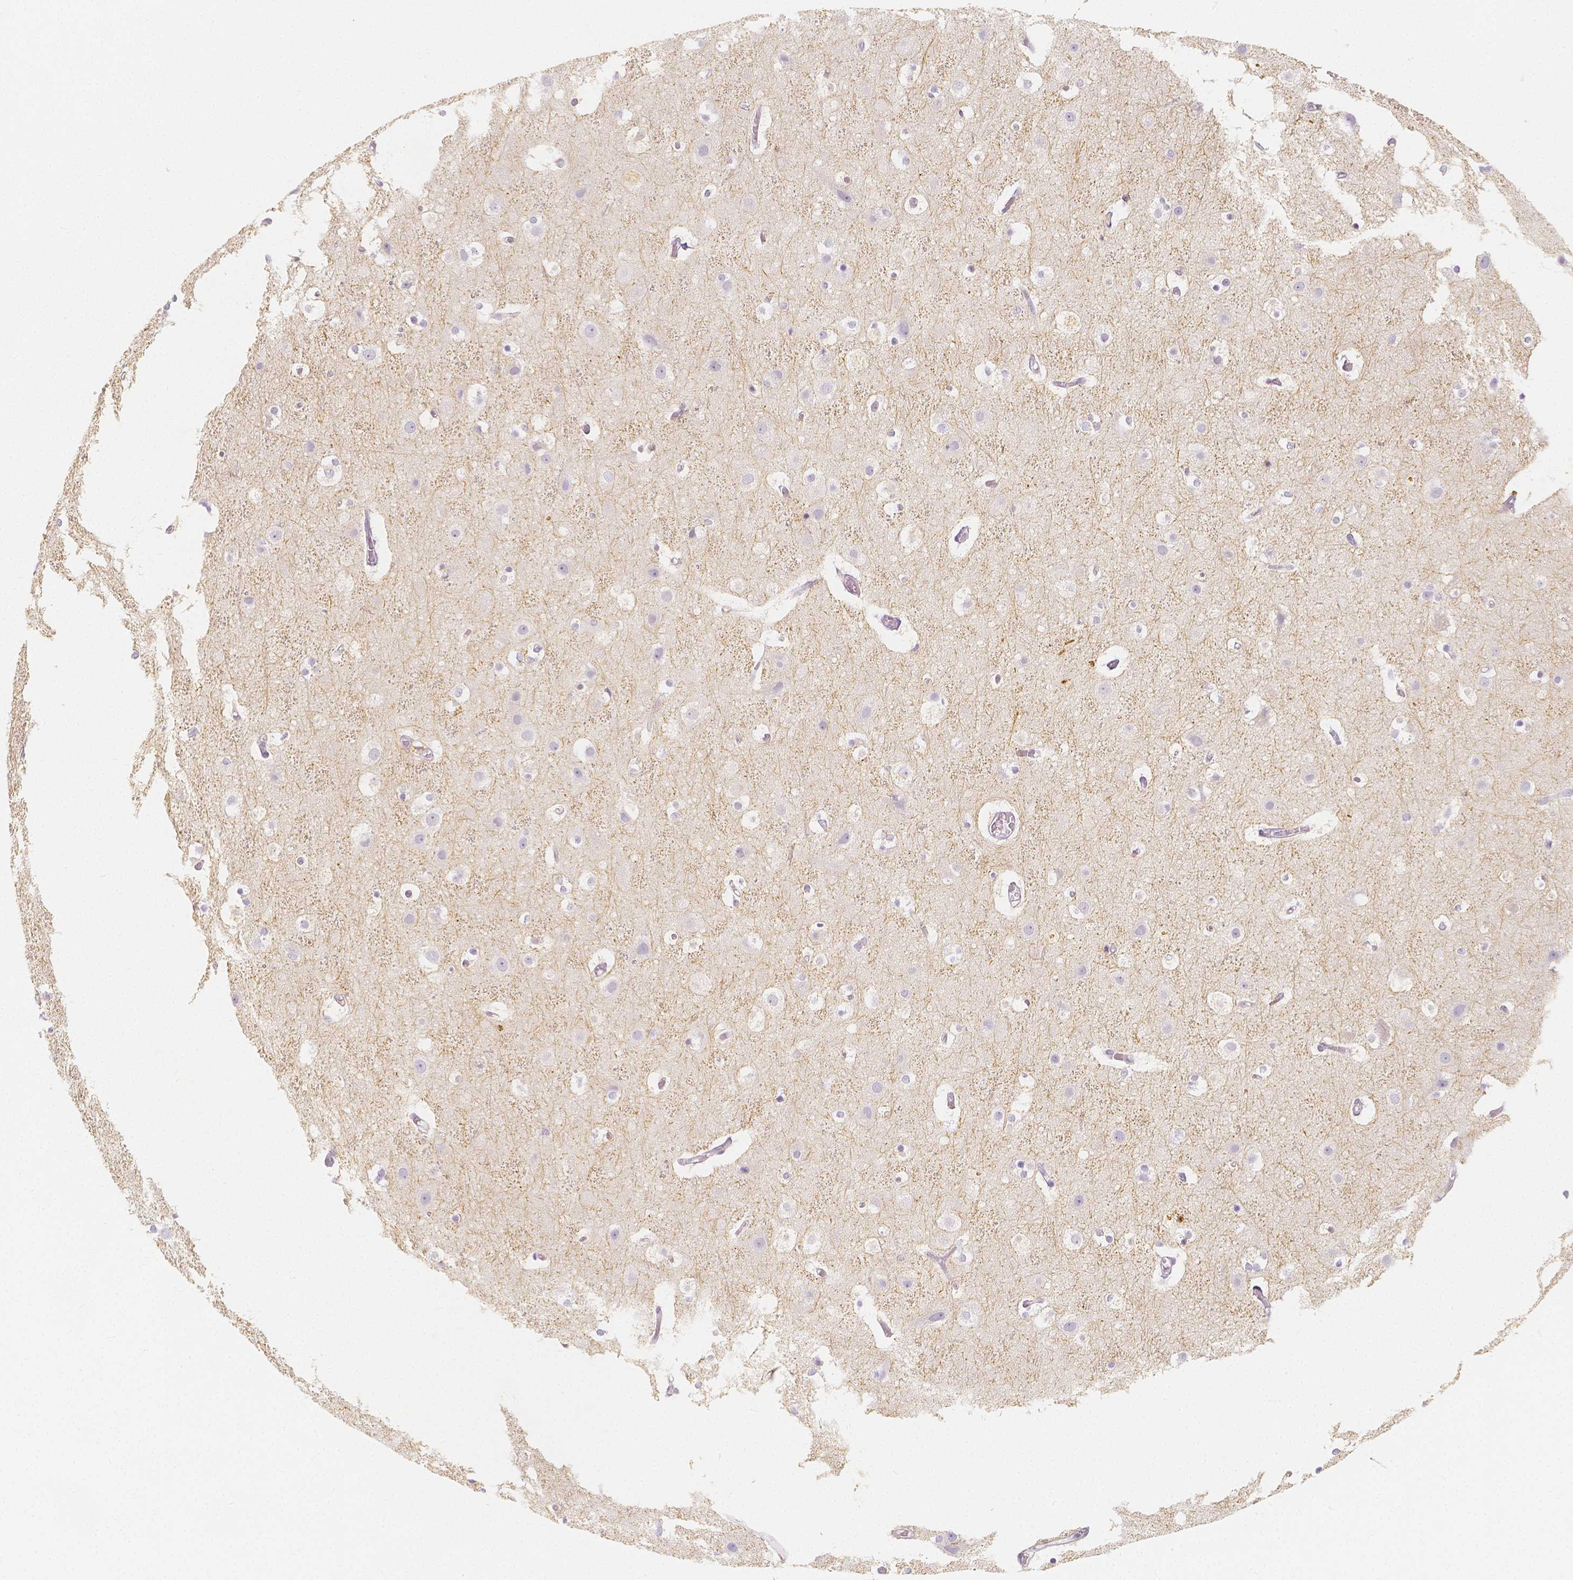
{"staining": {"intensity": "negative", "quantity": "none", "location": "none"}, "tissue": "cerebral cortex", "cell_type": "Endothelial cells", "image_type": "normal", "snomed": [{"axis": "morphology", "description": "Normal tissue, NOS"}, {"axis": "topography", "description": "Cerebral cortex"}], "caption": "Endothelial cells show no significant protein positivity in normal cerebral cortex. (DAB IHC, high magnification).", "gene": "BATF", "patient": {"sex": "female", "age": 52}}